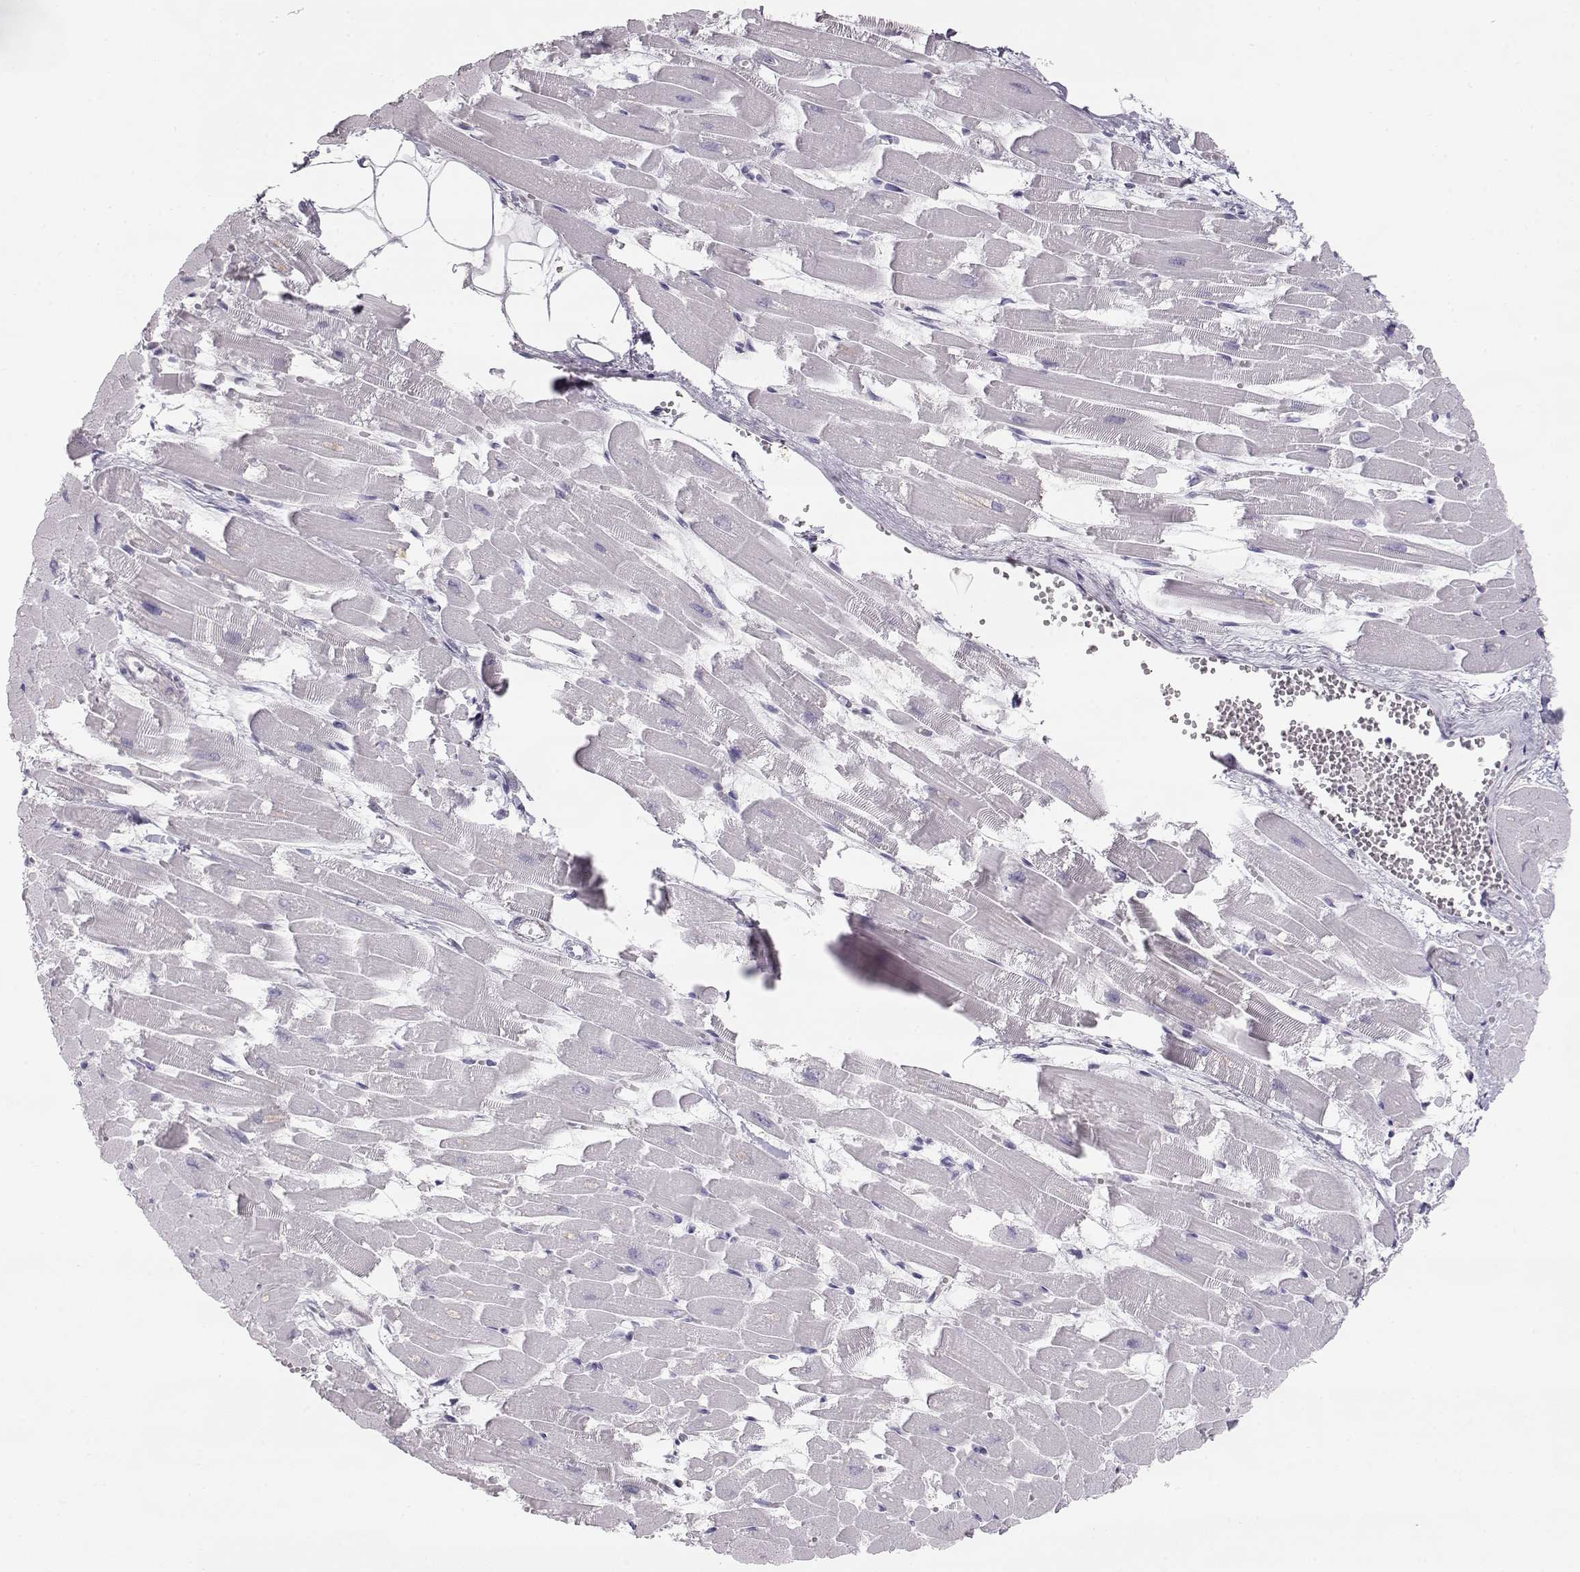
{"staining": {"intensity": "negative", "quantity": "none", "location": "none"}, "tissue": "heart muscle", "cell_type": "Cardiomyocytes", "image_type": "normal", "snomed": [{"axis": "morphology", "description": "Normal tissue, NOS"}, {"axis": "topography", "description": "Heart"}], "caption": "Heart muscle was stained to show a protein in brown. There is no significant staining in cardiomyocytes. (DAB IHC with hematoxylin counter stain).", "gene": "MIP", "patient": {"sex": "female", "age": 52}}